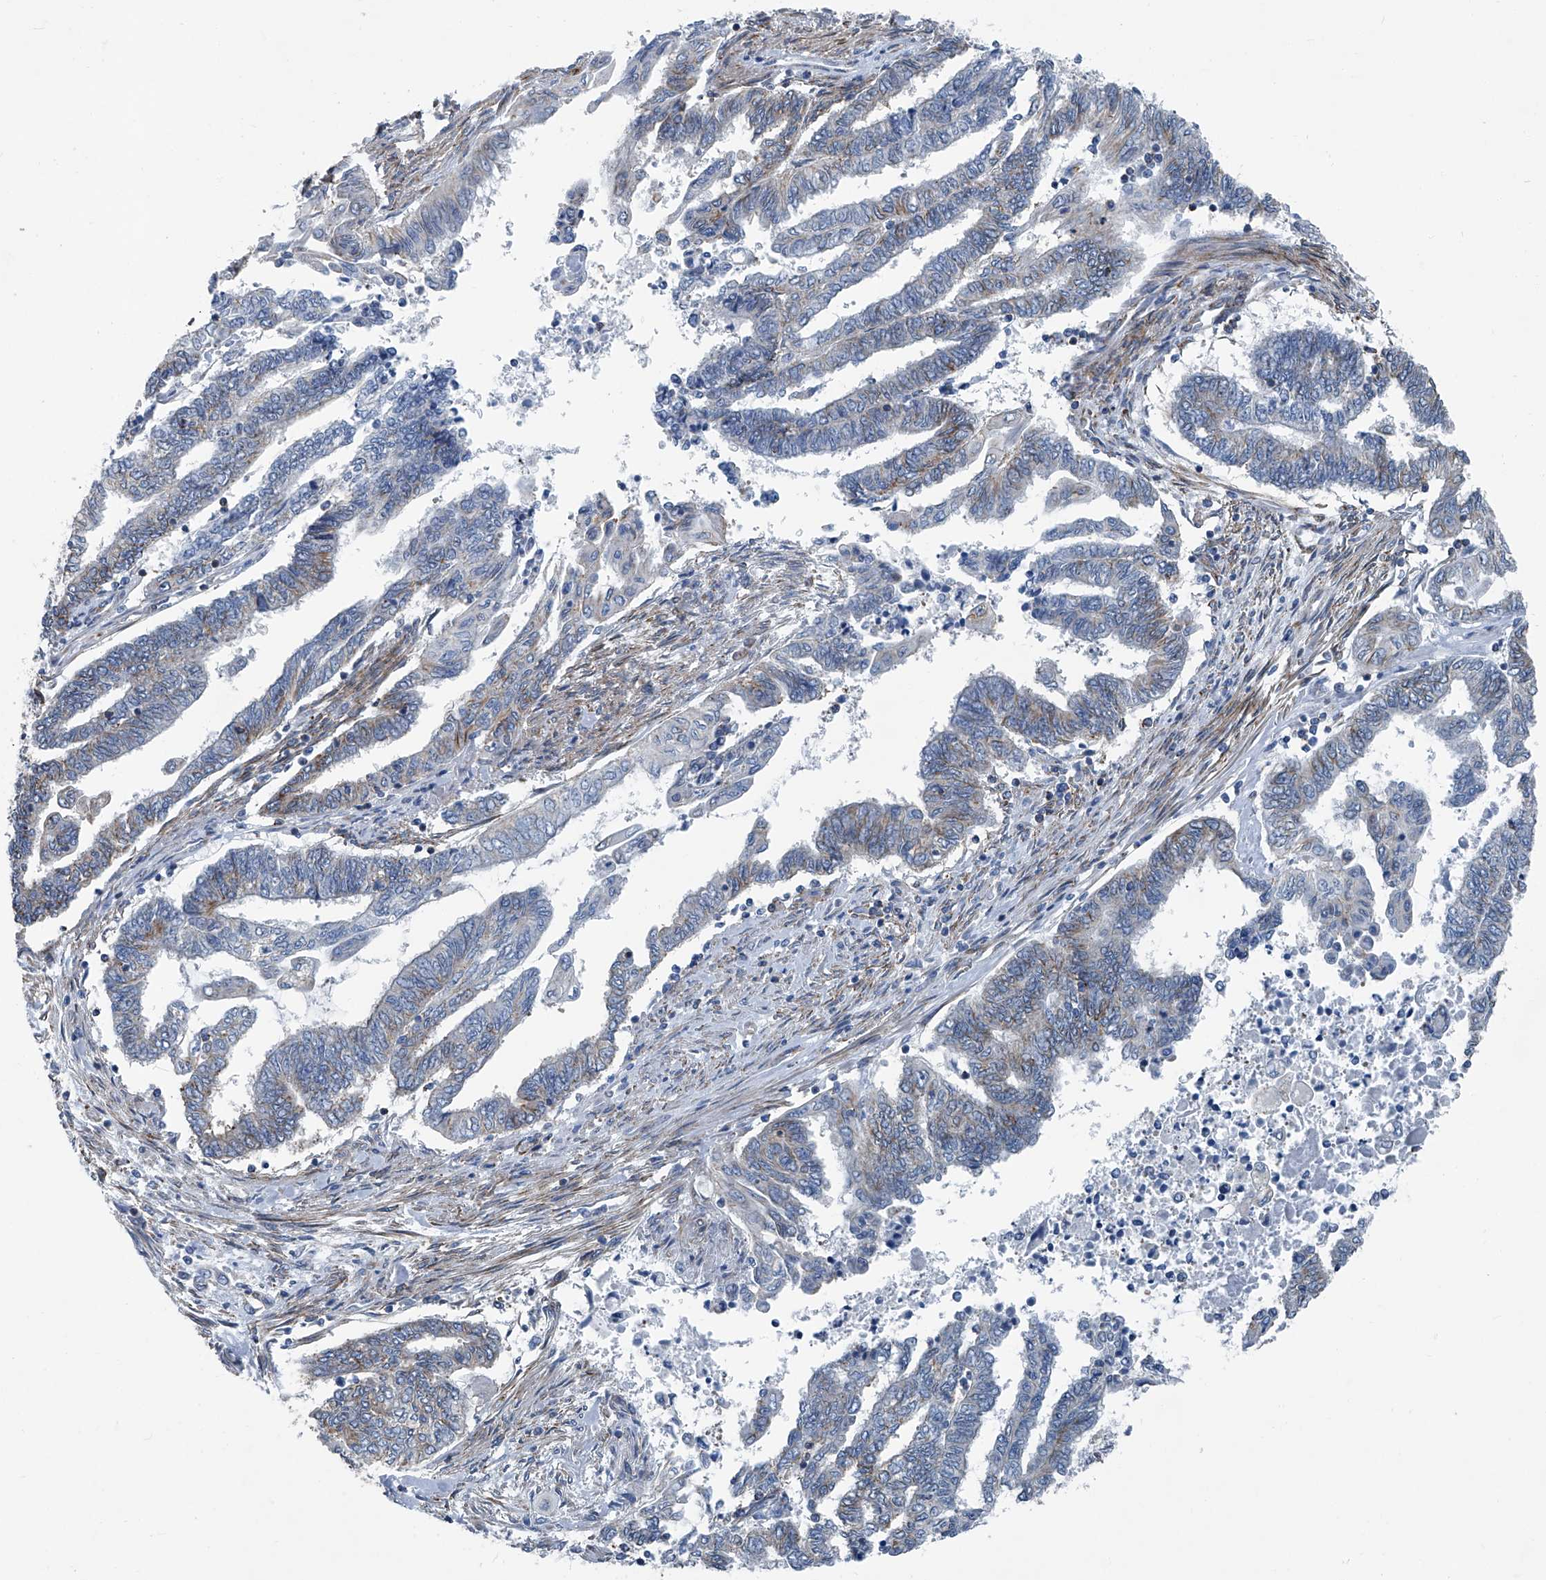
{"staining": {"intensity": "negative", "quantity": "none", "location": "none"}, "tissue": "endometrial cancer", "cell_type": "Tumor cells", "image_type": "cancer", "snomed": [{"axis": "morphology", "description": "Adenocarcinoma, NOS"}, {"axis": "topography", "description": "Uterus"}, {"axis": "topography", "description": "Endometrium"}], "caption": "IHC of human endometrial adenocarcinoma shows no expression in tumor cells.", "gene": "SEPTIN7", "patient": {"sex": "female", "age": 70}}